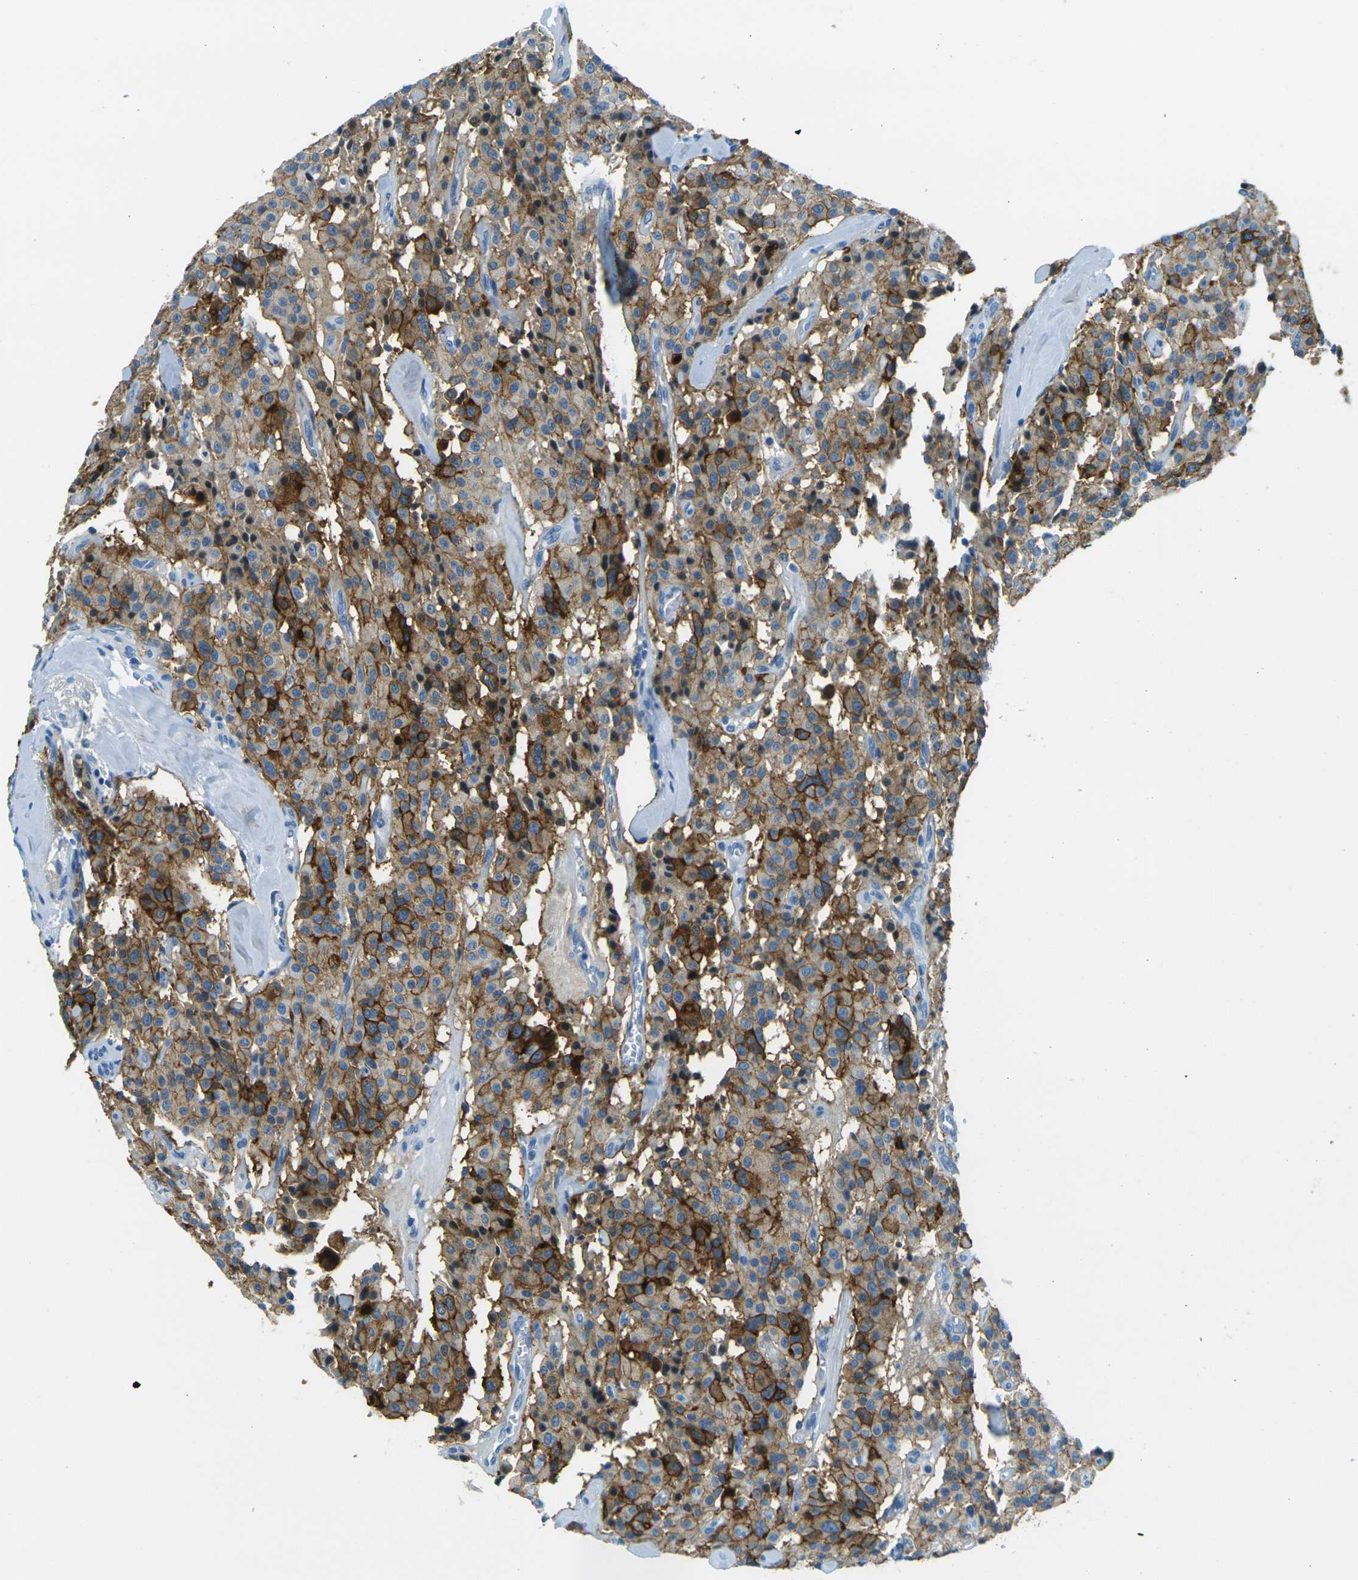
{"staining": {"intensity": "strong", "quantity": ">75%", "location": "cytoplasmic/membranous"}, "tissue": "carcinoid", "cell_type": "Tumor cells", "image_type": "cancer", "snomed": [{"axis": "morphology", "description": "Carcinoid, malignant, NOS"}, {"axis": "topography", "description": "Lung"}], "caption": "A high amount of strong cytoplasmic/membranous positivity is appreciated in approximately >75% of tumor cells in malignant carcinoid tissue.", "gene": "OCLN", "patient": {"sex": "male", "age": 30}}